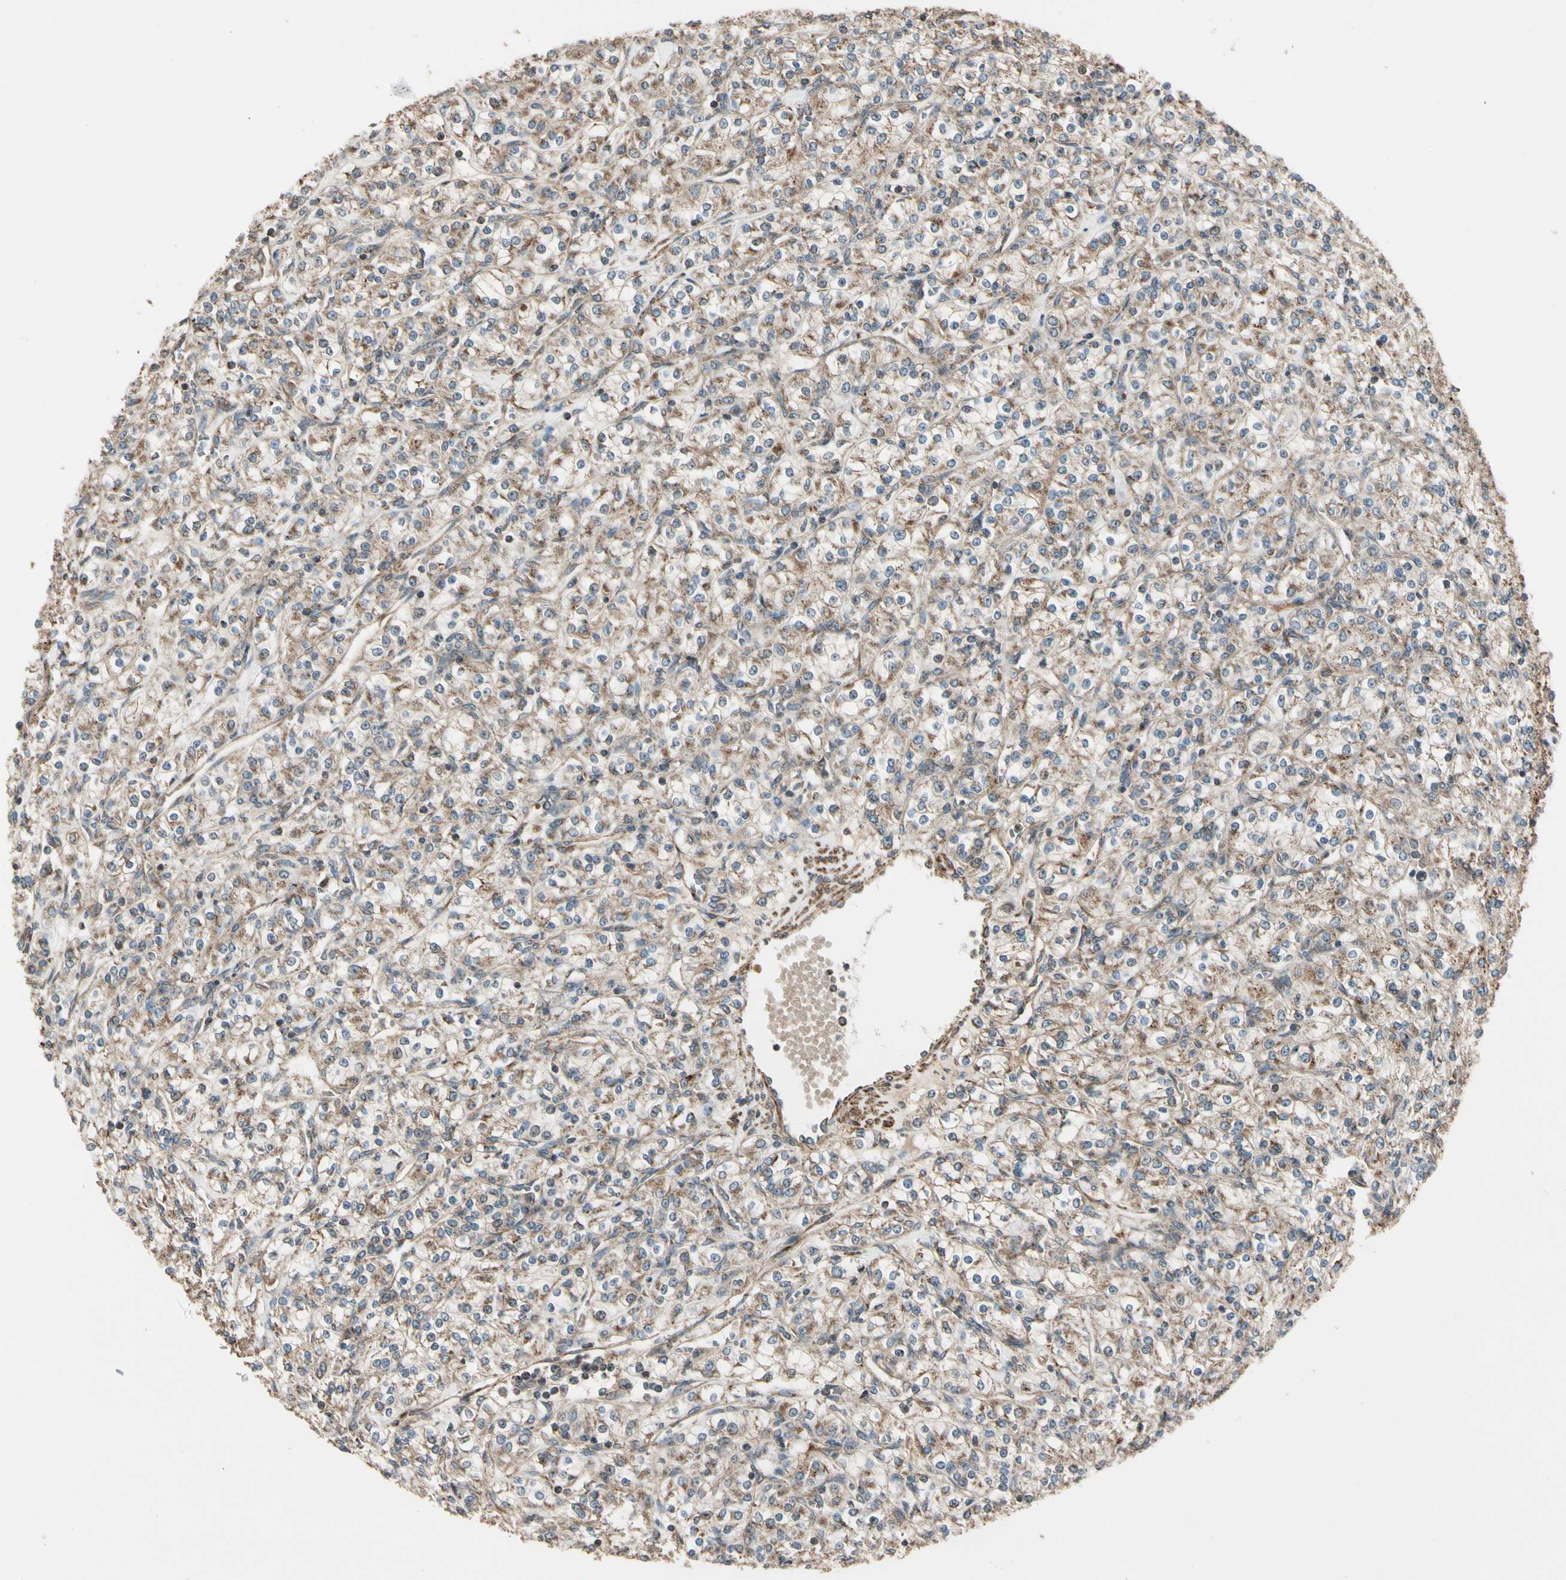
{"staining": {"intensity": "weak", "quantity": "25%-75%", "location": "cytoplasmic/membranous"}, "tissue": "renal cancer", "cell_type": "Tumor cells", "image_type": "cancer", "snomed": [{"axis": "morphology", "description": "Adenocarcinoma, NOS"}, {"axis": "topography", "description": "Kidney"}], "caption": "Weak cytoplasmic/membranous positivity is present in approximately 25%-75% of tumor cells in adenocarcinoma (renal).", "gene": "GCK", "patient": {"sex": "male", "age": 77}}